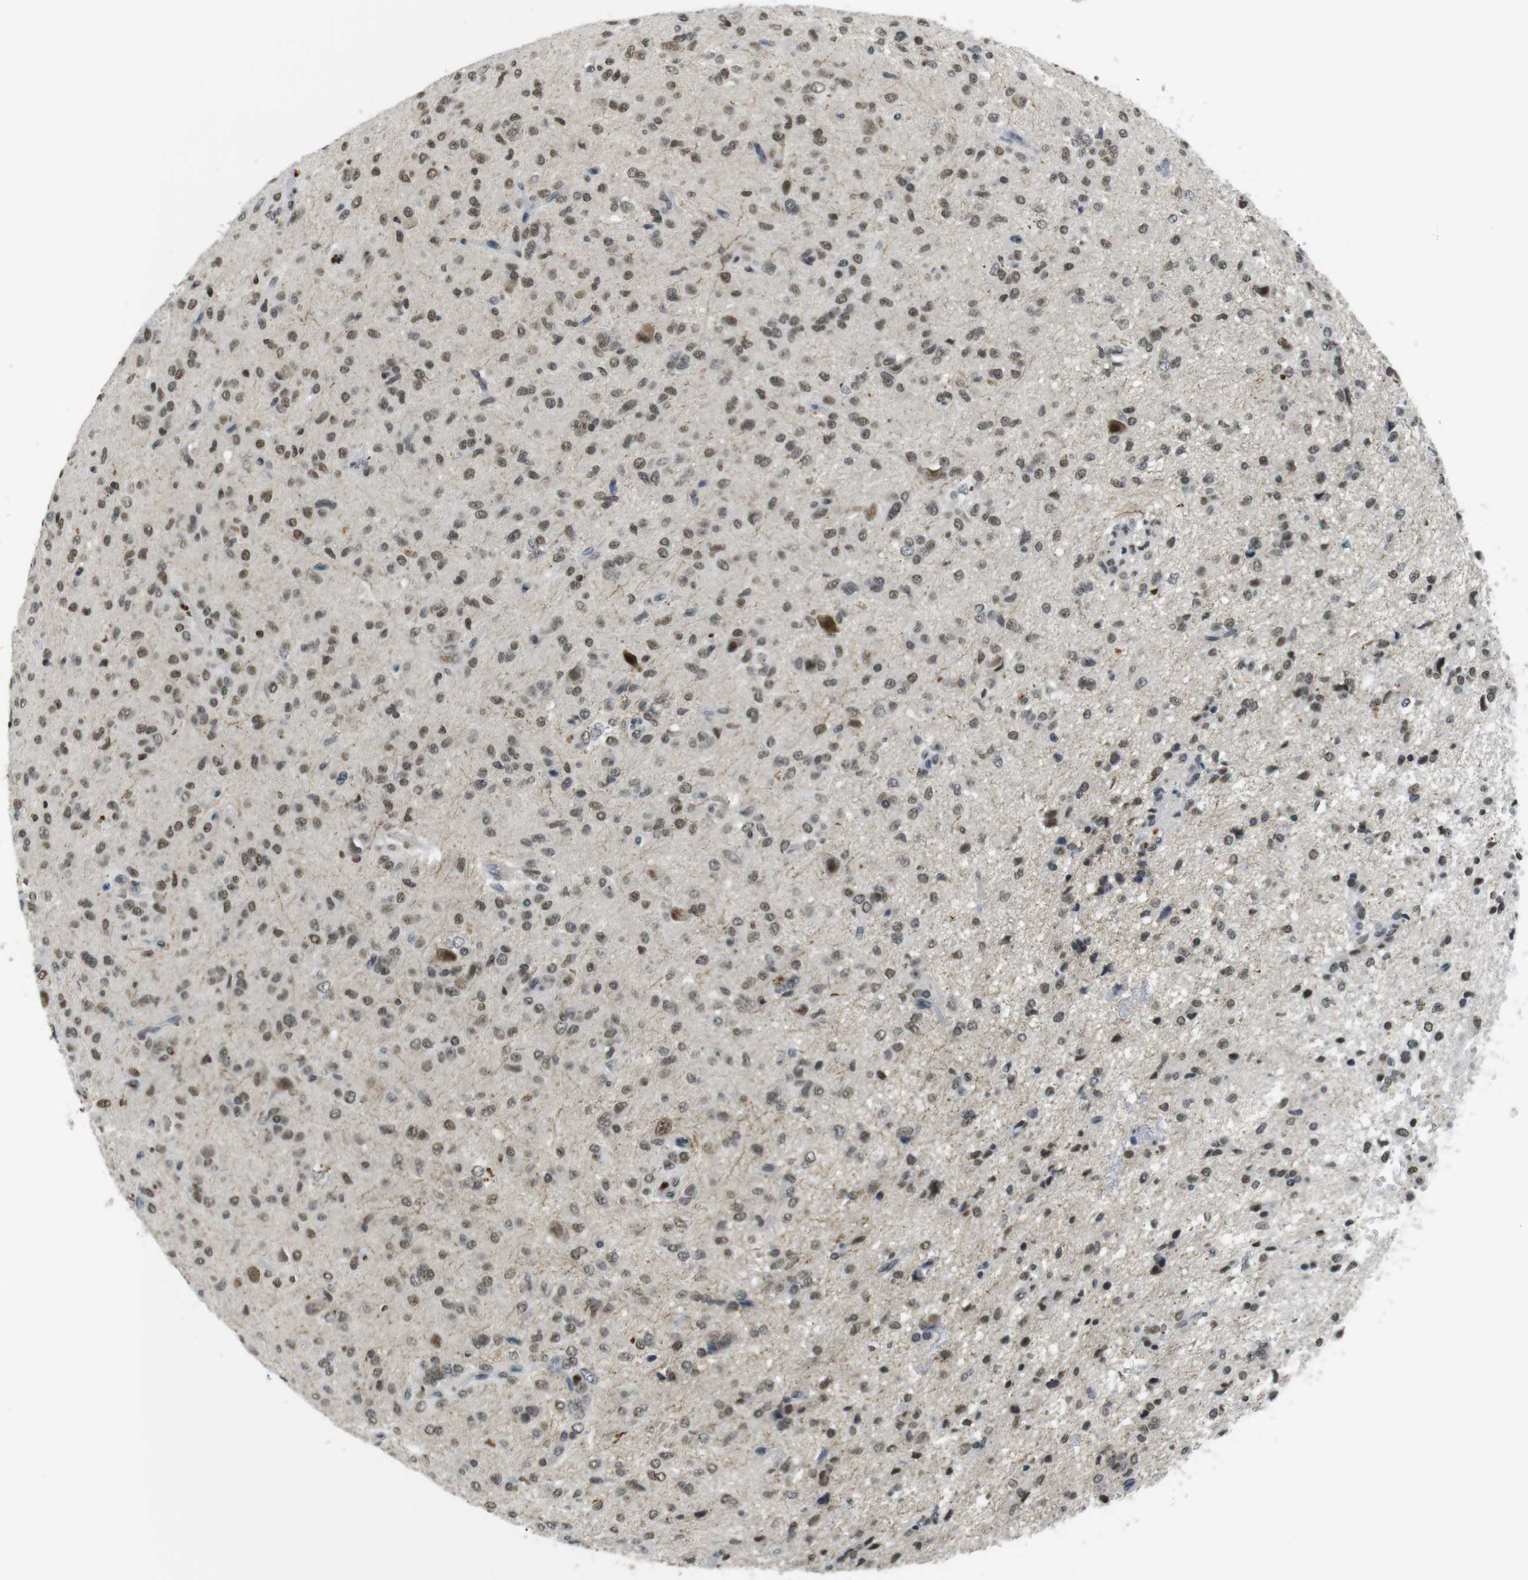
{"staining": {"intensity": "moderate", "quantity": ">75%", "location": "nuclear"}, "tissue": "glioma", "cell_type": "Tumor cells", "image_type": "cancer", "snomed": [{"axis": "morphology", "description": "Glioma, malignant, High grade"}, {"axis": "topography", "description": "Brain"}], "caption": "Immunohistochemistry (IHC) (DAB) staining of high-grade glioma (malignant) exhibits moderate nuclear protein expression in approximately >75% of tumor cells.", "gene": "USP7", "patient": {"sex": "female", "age": 59}}